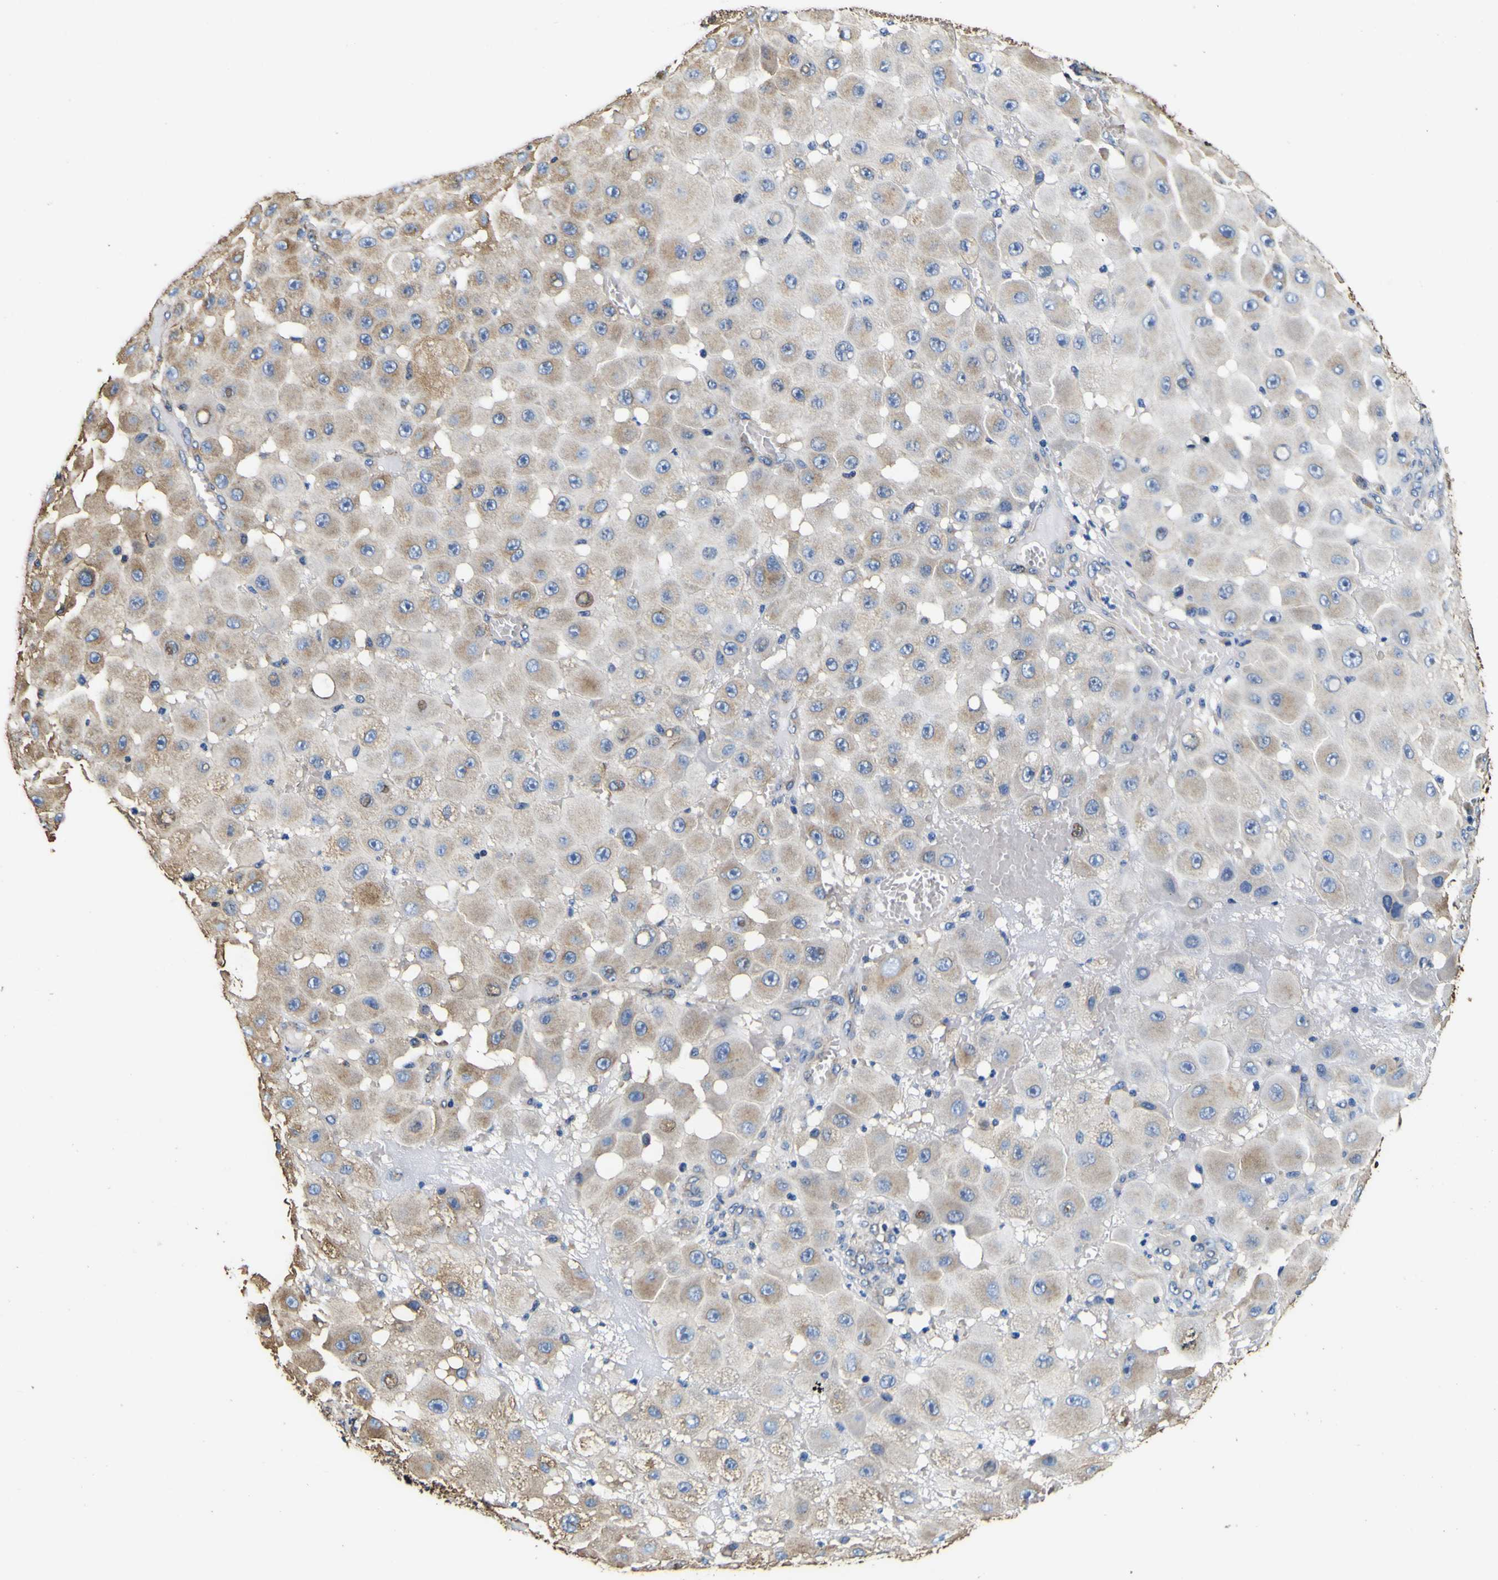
{"staining": {"intensity": "weak", "quantity": ">75%", "location": "cytoplasmic/membranous"}, "tissue": "melanoma", "cell_type": "Tumor cells", "image_type": "cancer", "snomed": [{"axis": "morphology", "description": "Malignant melanoma, NOS"}, {"axis": "topography", "description": "Skin"}], "caption": "Immunohistochemical staining of melanoma reveals low levels of weak cytoplasmic/membranous expression in approximately >75% of tumor cells.", "gene": "TUBA1B", "patient": {"sex": "female", "age": 81}}